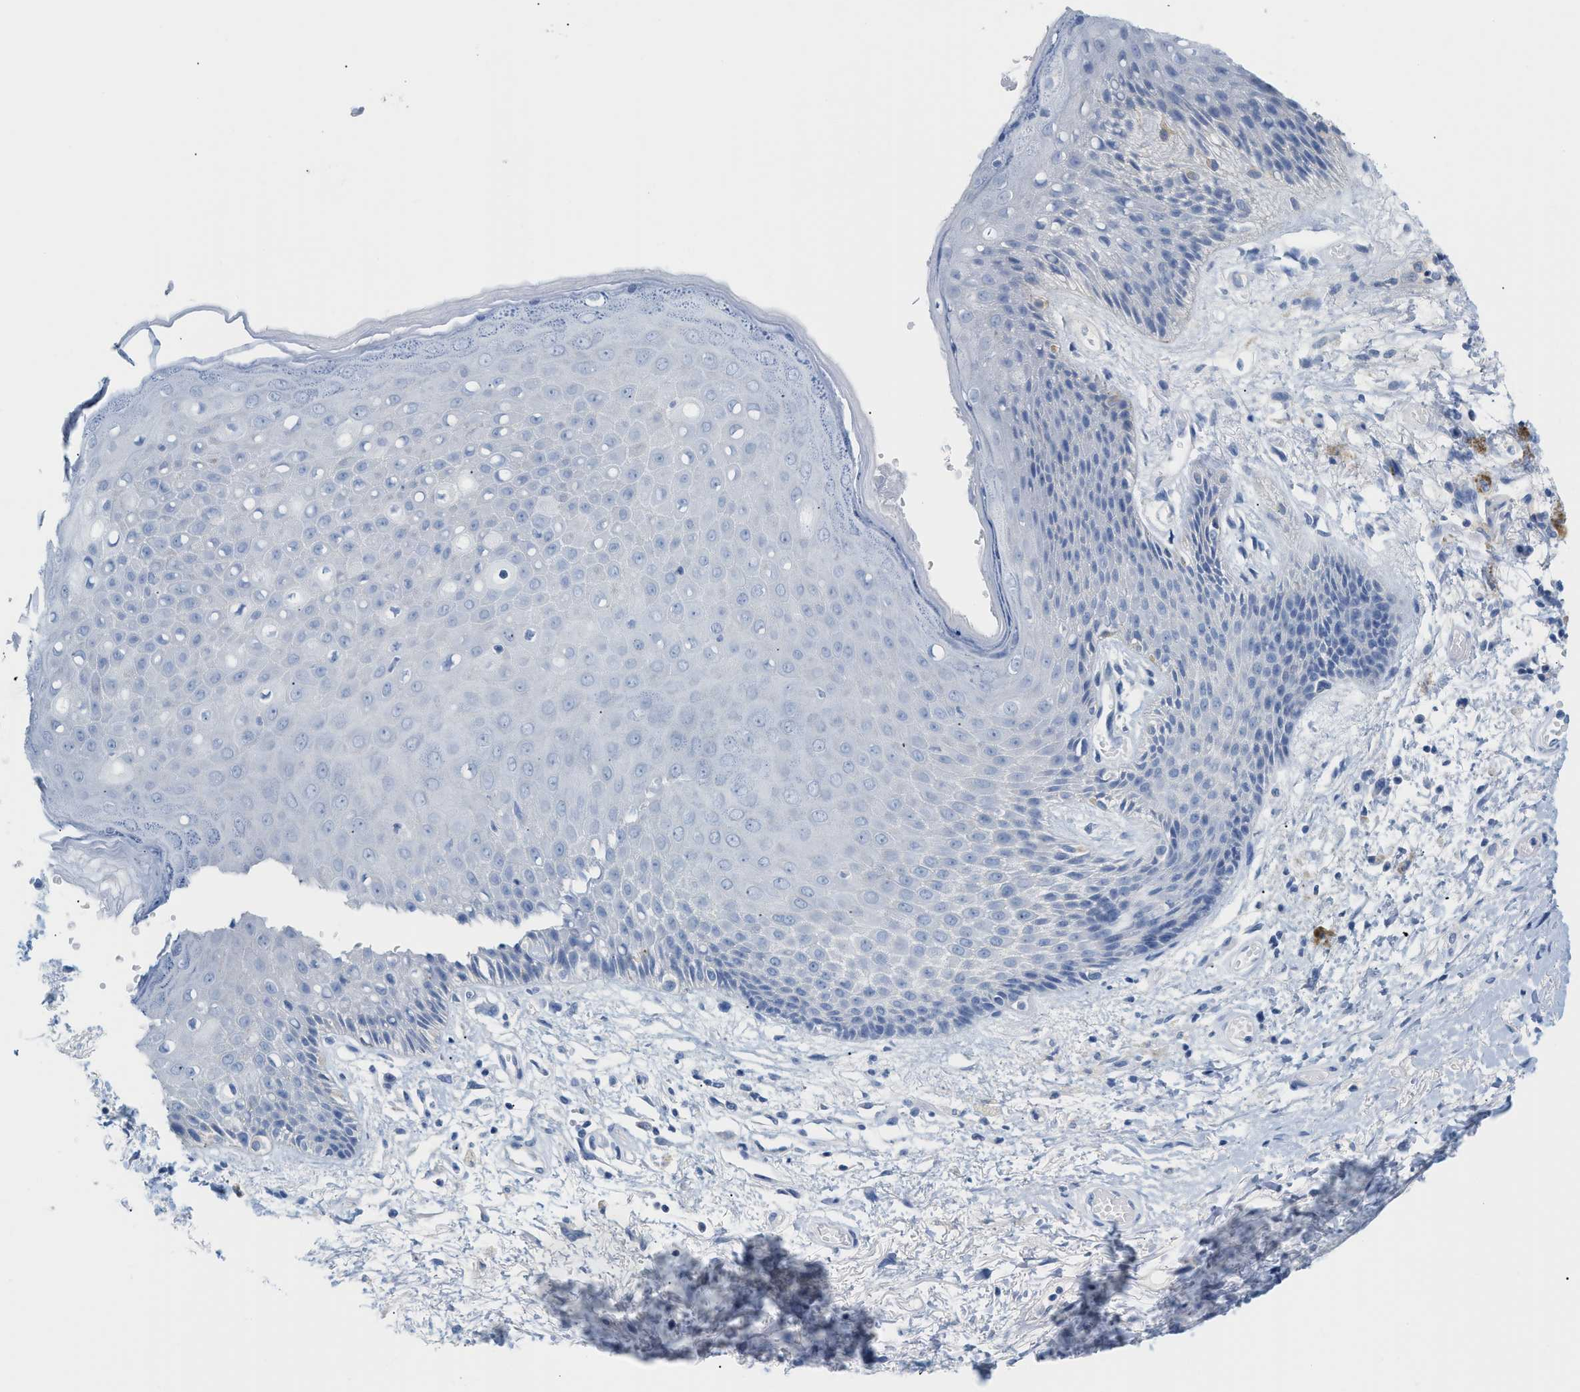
{"staining": {"intensity": "negative", "quantity": "none", "location": "none"}, "tissue": "skin", "cell_type": "Epidermal cells", "image_type": "normal", "snomed": [{"axis": "morphology", "description": "Normal tissue, NOS"}, {"axis": "topography", "description": "Anal"}], "caption": "DAB immunohistochemical staining of normal human skin shows no significant expression in epidermal cells. (Immunohistochemistry, brightfield microscopy, high magnification).", "gene": "PAPPA", "patient": {"sex": "female", "age": 46}}